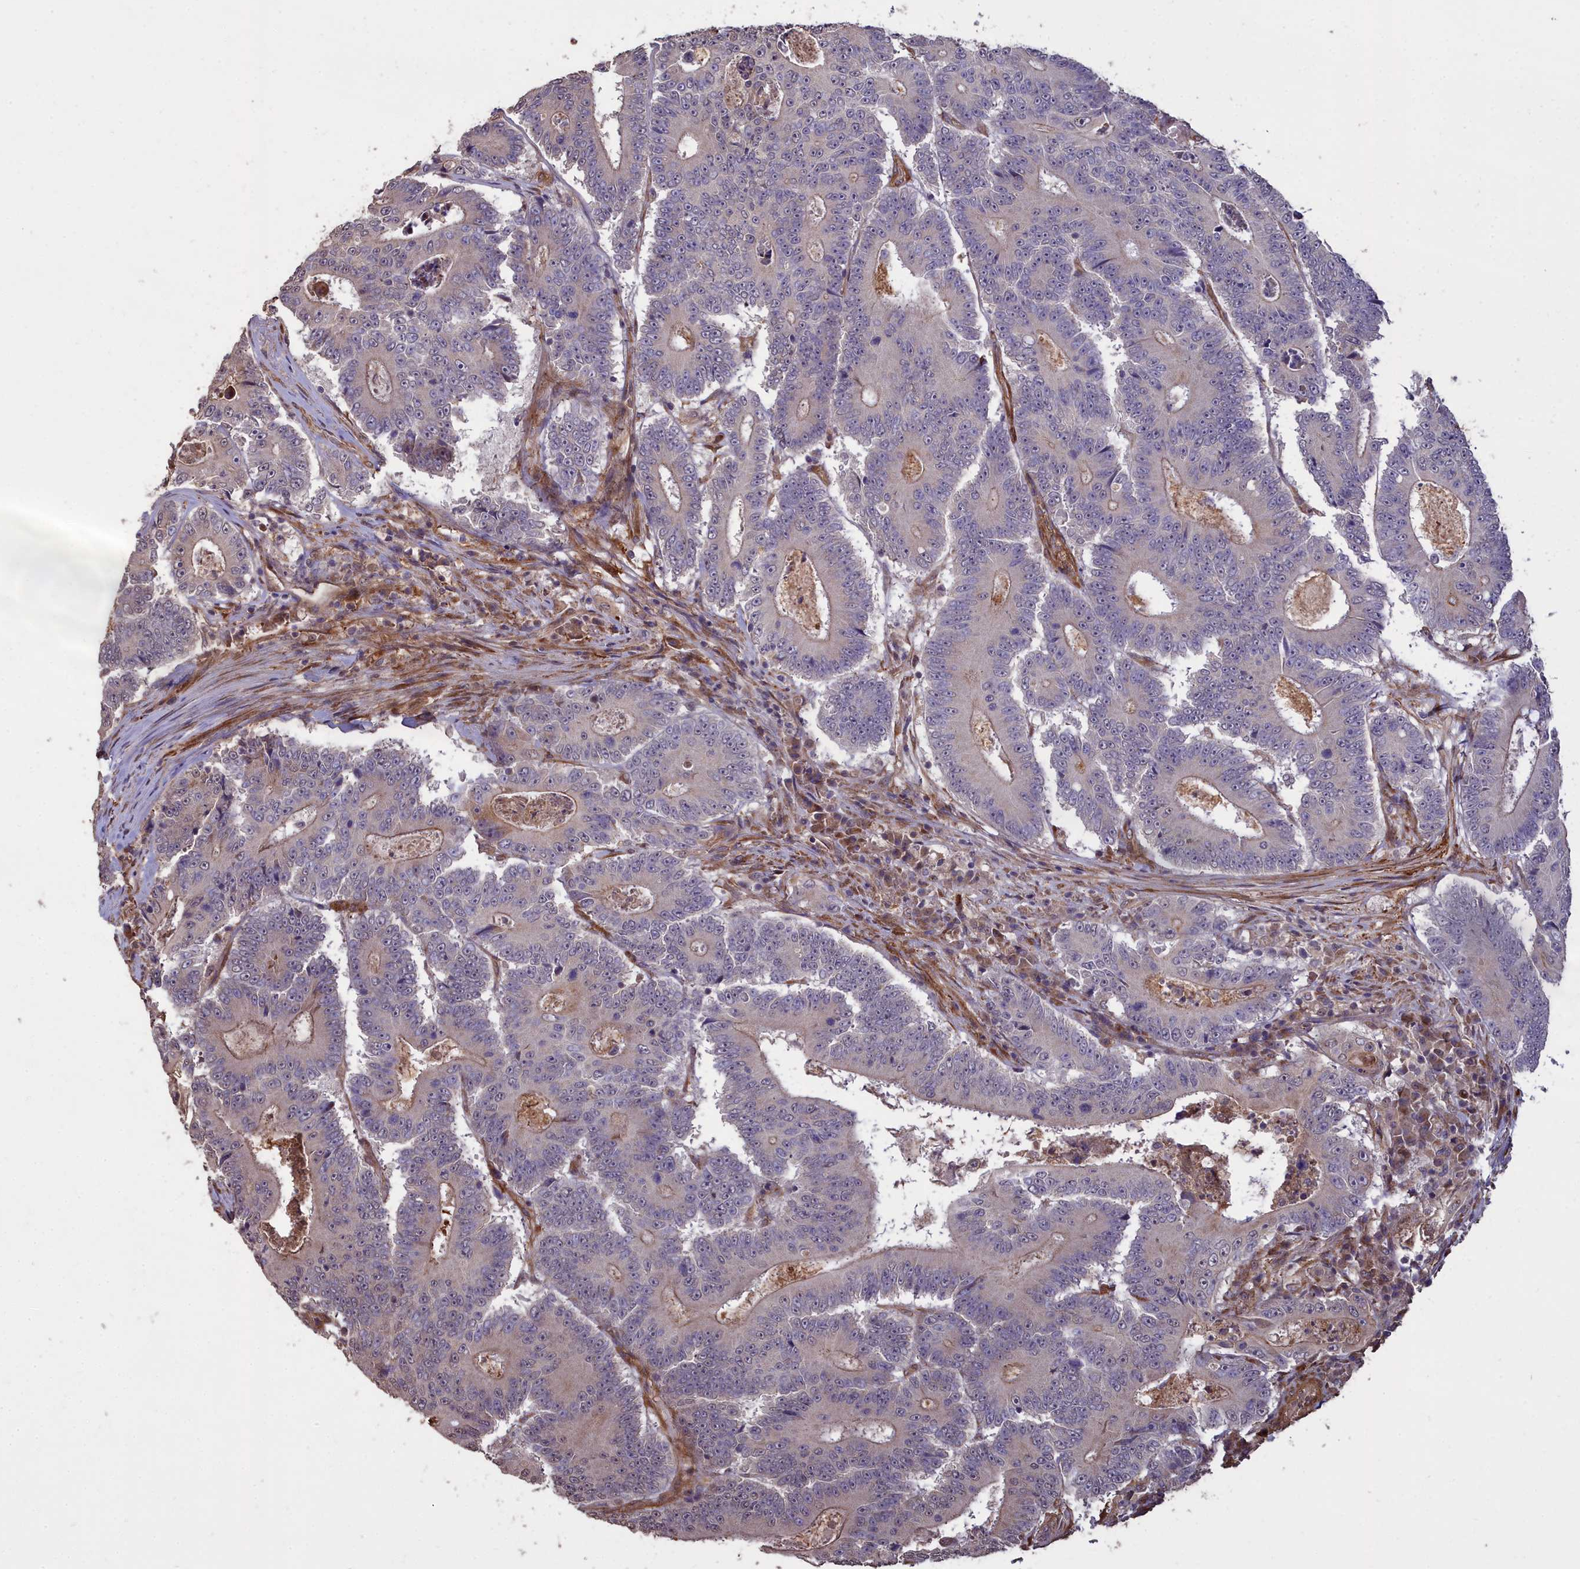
{"staining": {"intensity": "weak", "quantity": "25%-75%", "location": "cytoplasmic/membranous"}, "tissue": "colorectal cancer", "cell_type": "Tumor cells", "image_type": "cancer", "snomed": [{"axis": "morphology", "description": "Adenocarcinoma, NOS"}, {"axis": "topography", "description": "Colon"}], "caption": "IHC histopathology image of neoplastic tissue: human colorectal adenocarcinoma stained using immunohistochemistry (IHC) reveals low levels of weak protein expression localized specifically in the cytoplasmic/membranous of tumor cells, appearing as a cytoplasmic/membranous brown color.", "gene": "ATP6V0A2", "patient": {"sex": "male", "age": 83}}